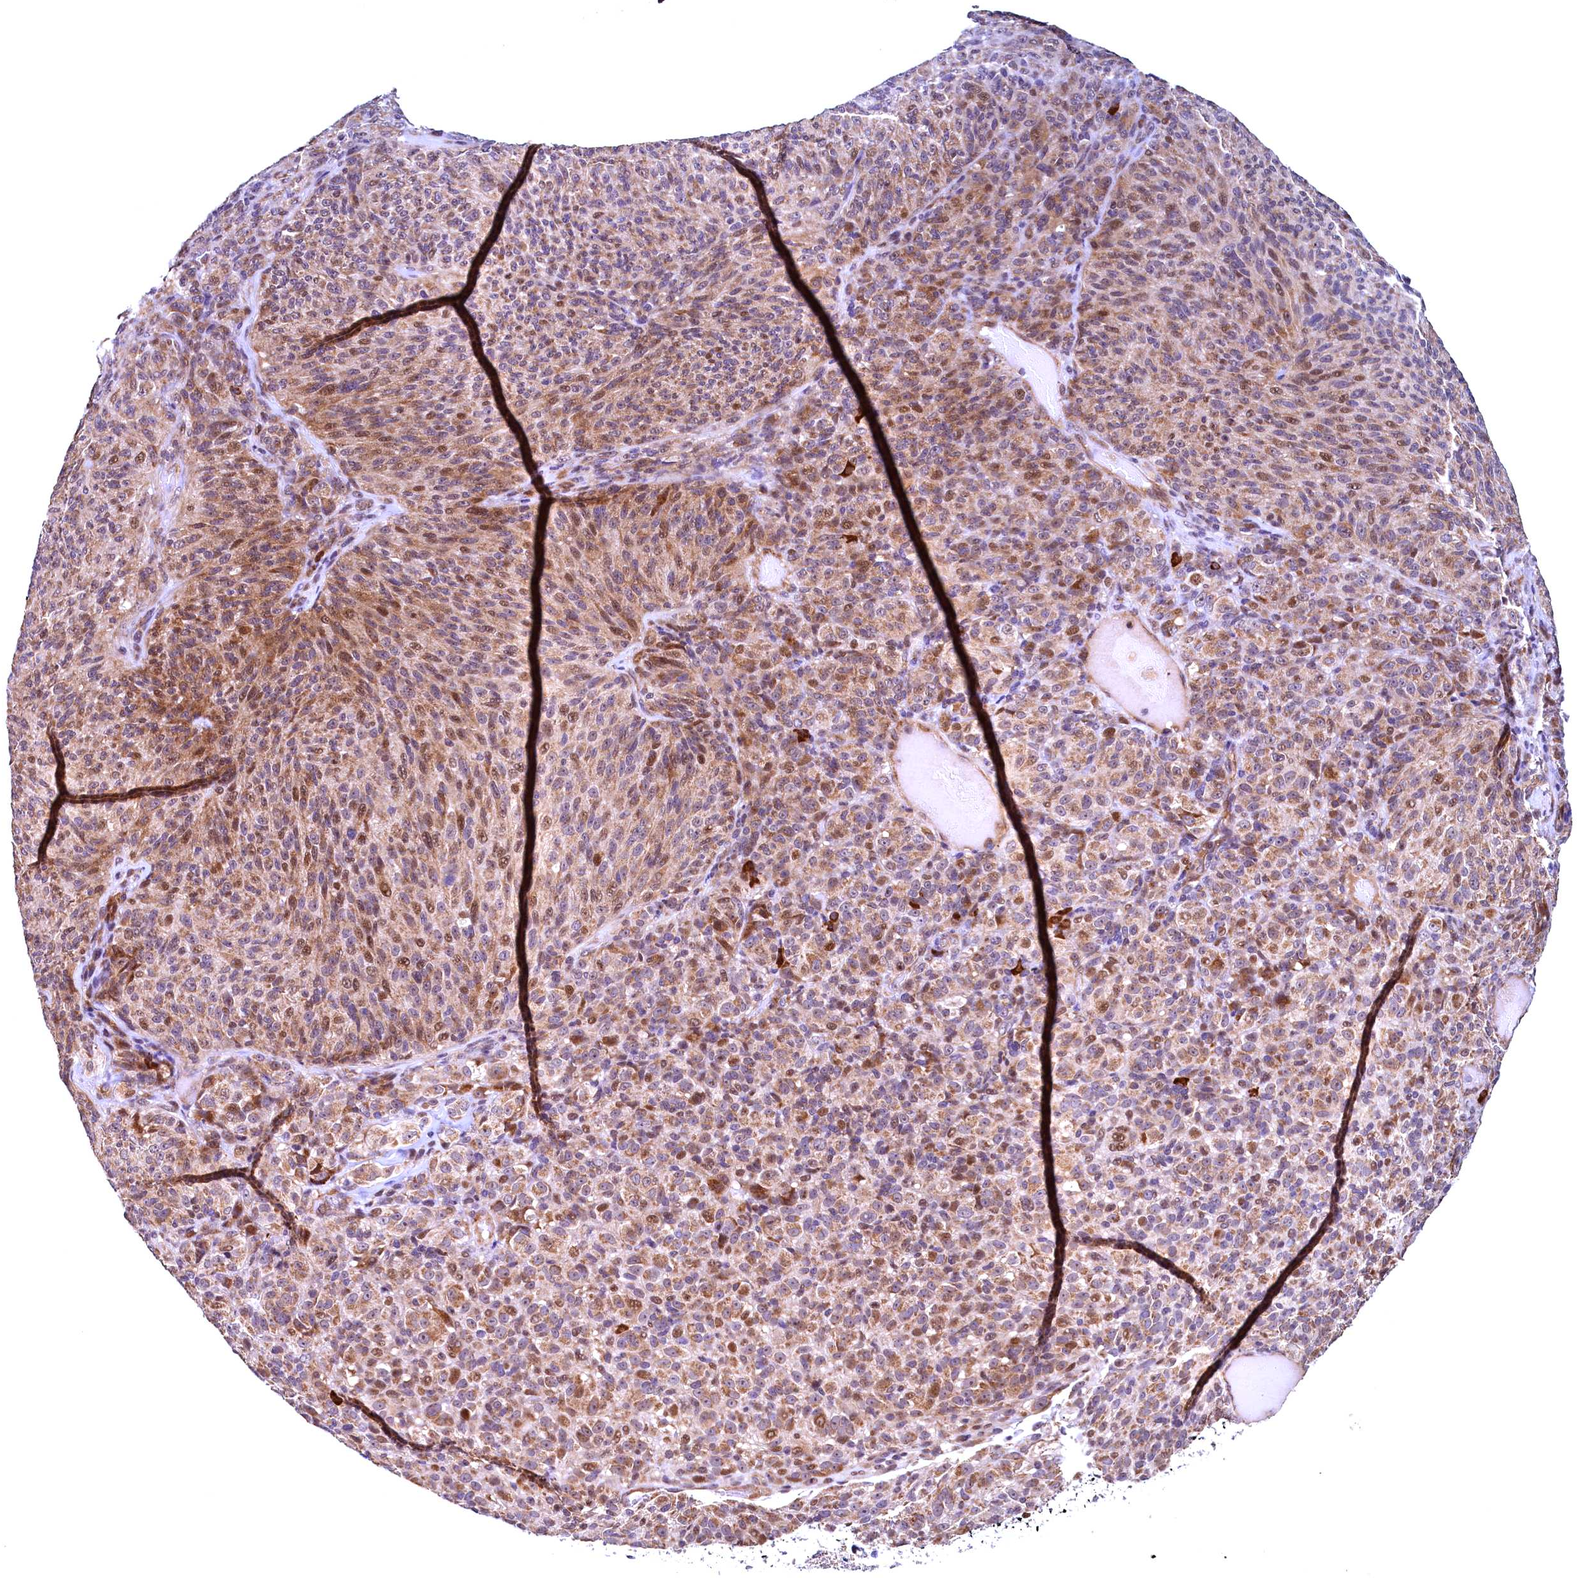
{"staining": {"intensity": "moderate", "quantity": "25%-75%", "location": "cytoplasmic/membranous,nuclear"}, "tissue": "melanoma", "cell_type": "Tumor cells", "image_type": "cancer", "snomed": [{"axis": "morphology", "description": "Malignant melanoma, Metastatic site"}, {"axis": "topography", "description": "Brain"}], "caption": "Brown immunohistochemical staining in human malignant melanoma (metastatic site) displays moderate cytoplasmic/membranous and nuclear expression in approximately 25%-75% of tumor cells. (DAB = brown stain, brightfield microscopy at high magnification).", "gene": "RBFA", "patient": {"sex": "female", "age": 56}}